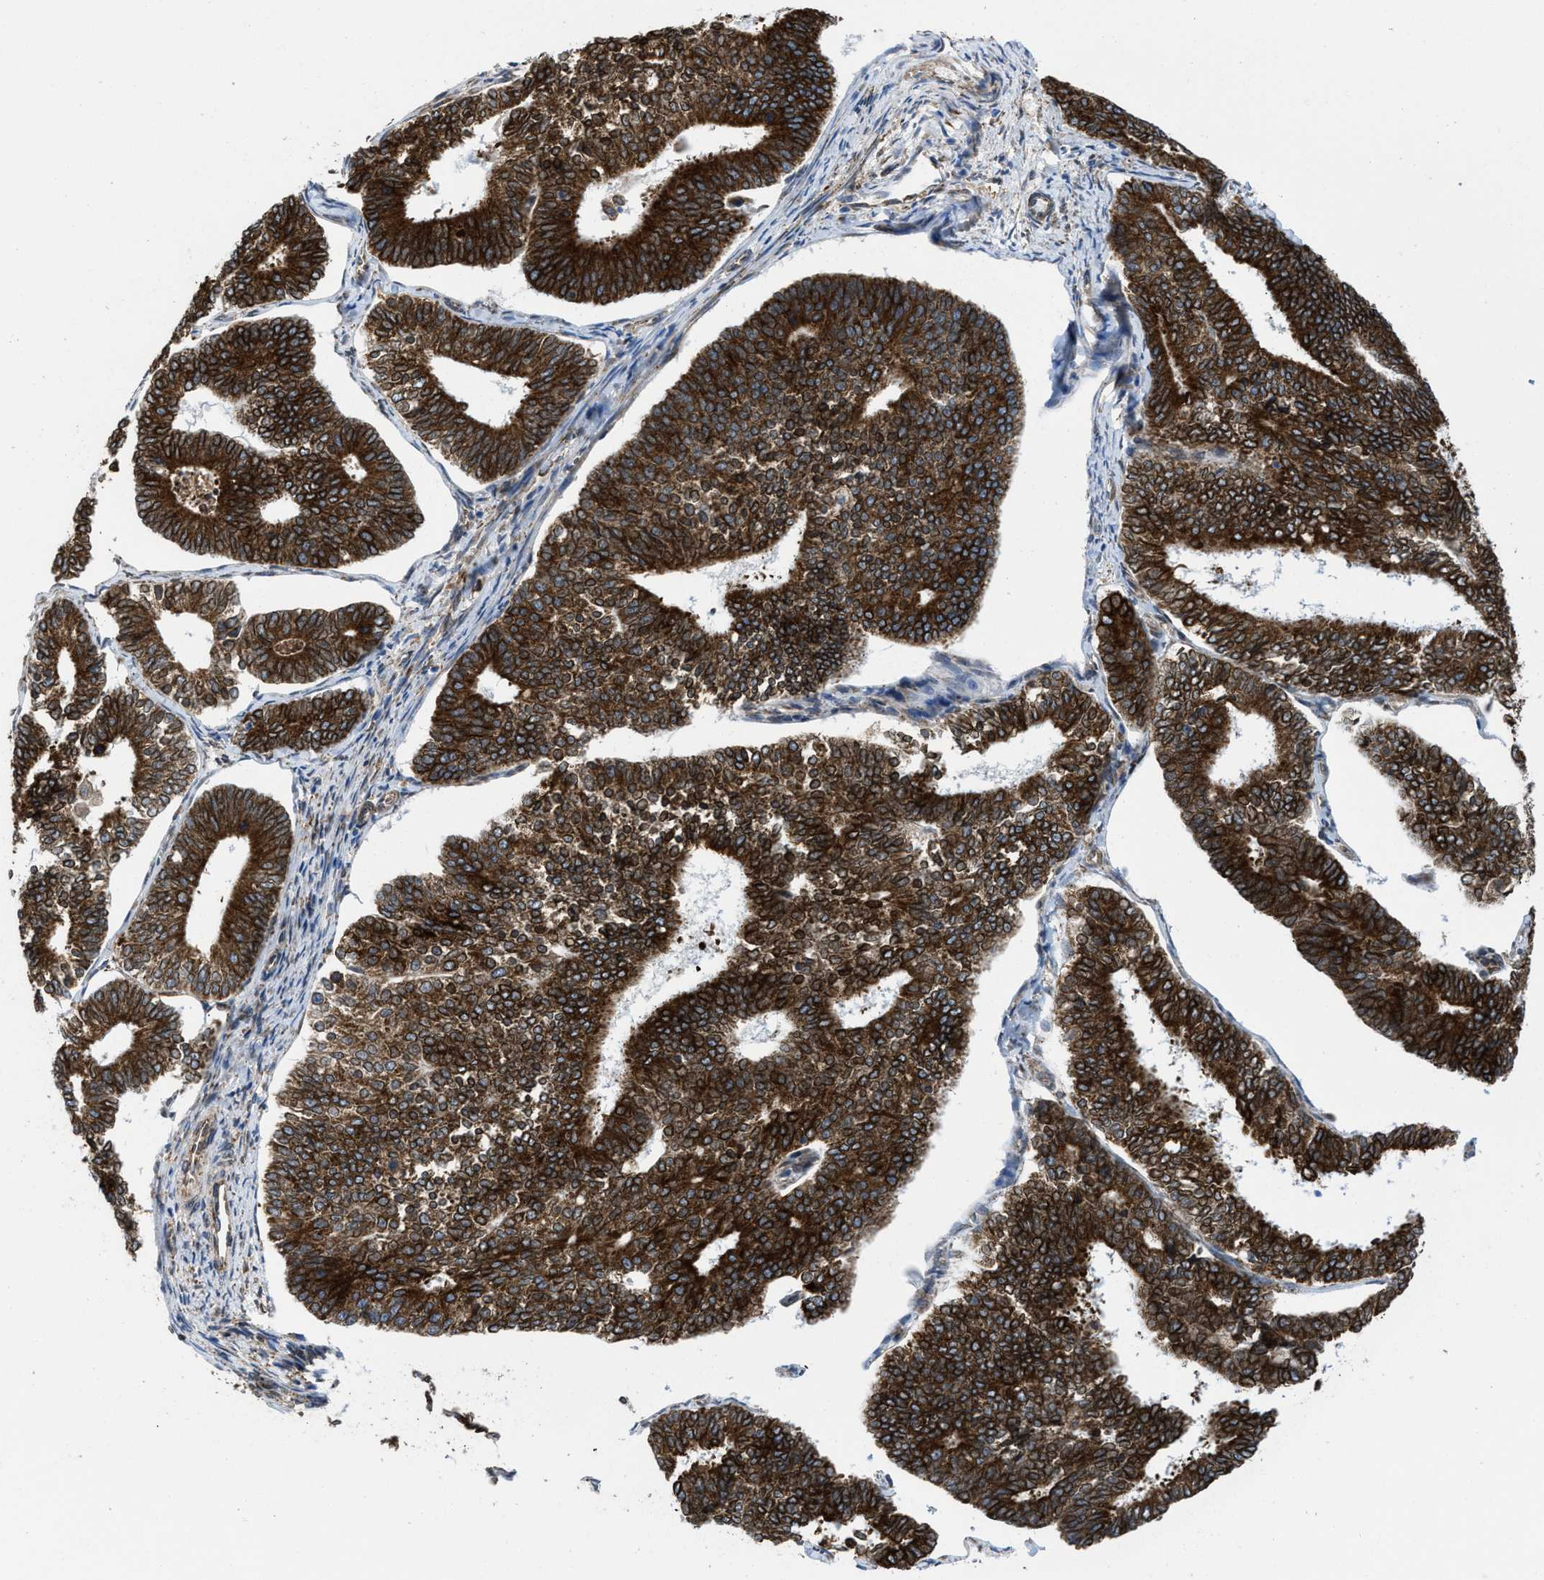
{"staining": {"intensity": "strong", "quantity": ">75%", "location": "cytoplasmic/membranous"}, "tissue": "endometrial cancer", "cell_type": "Tumor cells", "image_type": "cancer", "snomed": [{"axis": "morphology", "description": "Adenocarcinoma, NOS"}, {"axis": "topography", "description": "Endometrium"}], "caption": "Protein staining of adenocarcinoma (endometrial) tissue demonstrates strong cytoplasmic/membranous staining in approximately >75% of tumor cells. The protein of interest is shown in brown color, while the nuclei are stained blue.", "gene": "ERLIN2", "patient": {"sex": "female", "age": 70}}